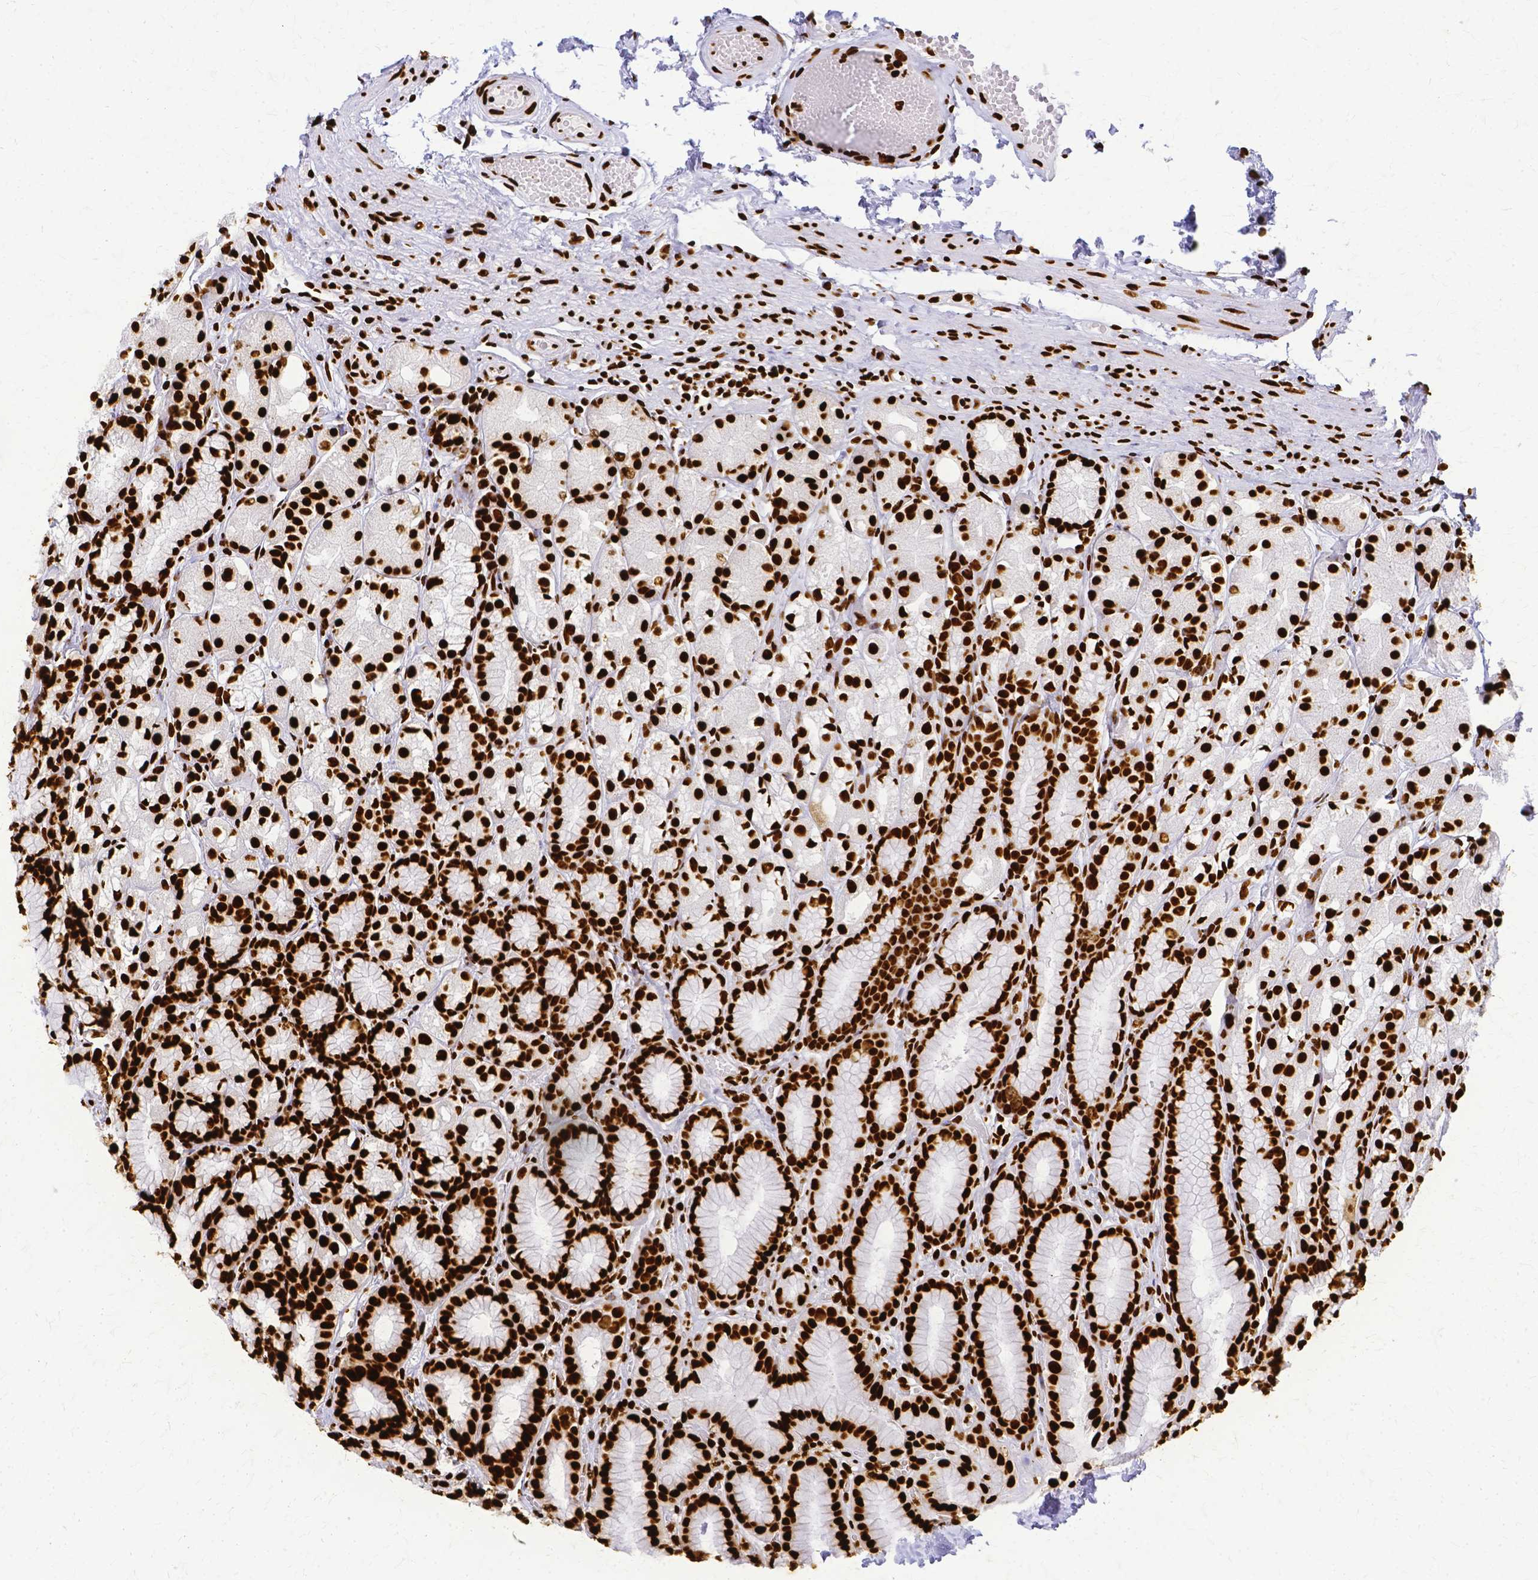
{"staining": {"intensity": "strong", "quantity": ">75%", "location": "nuclear"}, "tissue": "stomach", "cell_type": "Glandular cells", "image_type": "normal", "snomed": [{"axis": "morphology", "description": "Normal tissue, NOS"}, {"axis": "topography", "description": "Stomach"}], "caption": "High-power microscopy captured an immunohistochemistry (IHC) micrograph of unremarkable stomach, revealing strong nuclear positivity in about >75% of glandular cells. (IHC, brightfield microscopy, high magnification).", "gene": "SFPQ", "patient": {"sex": "male", "age": 70}}